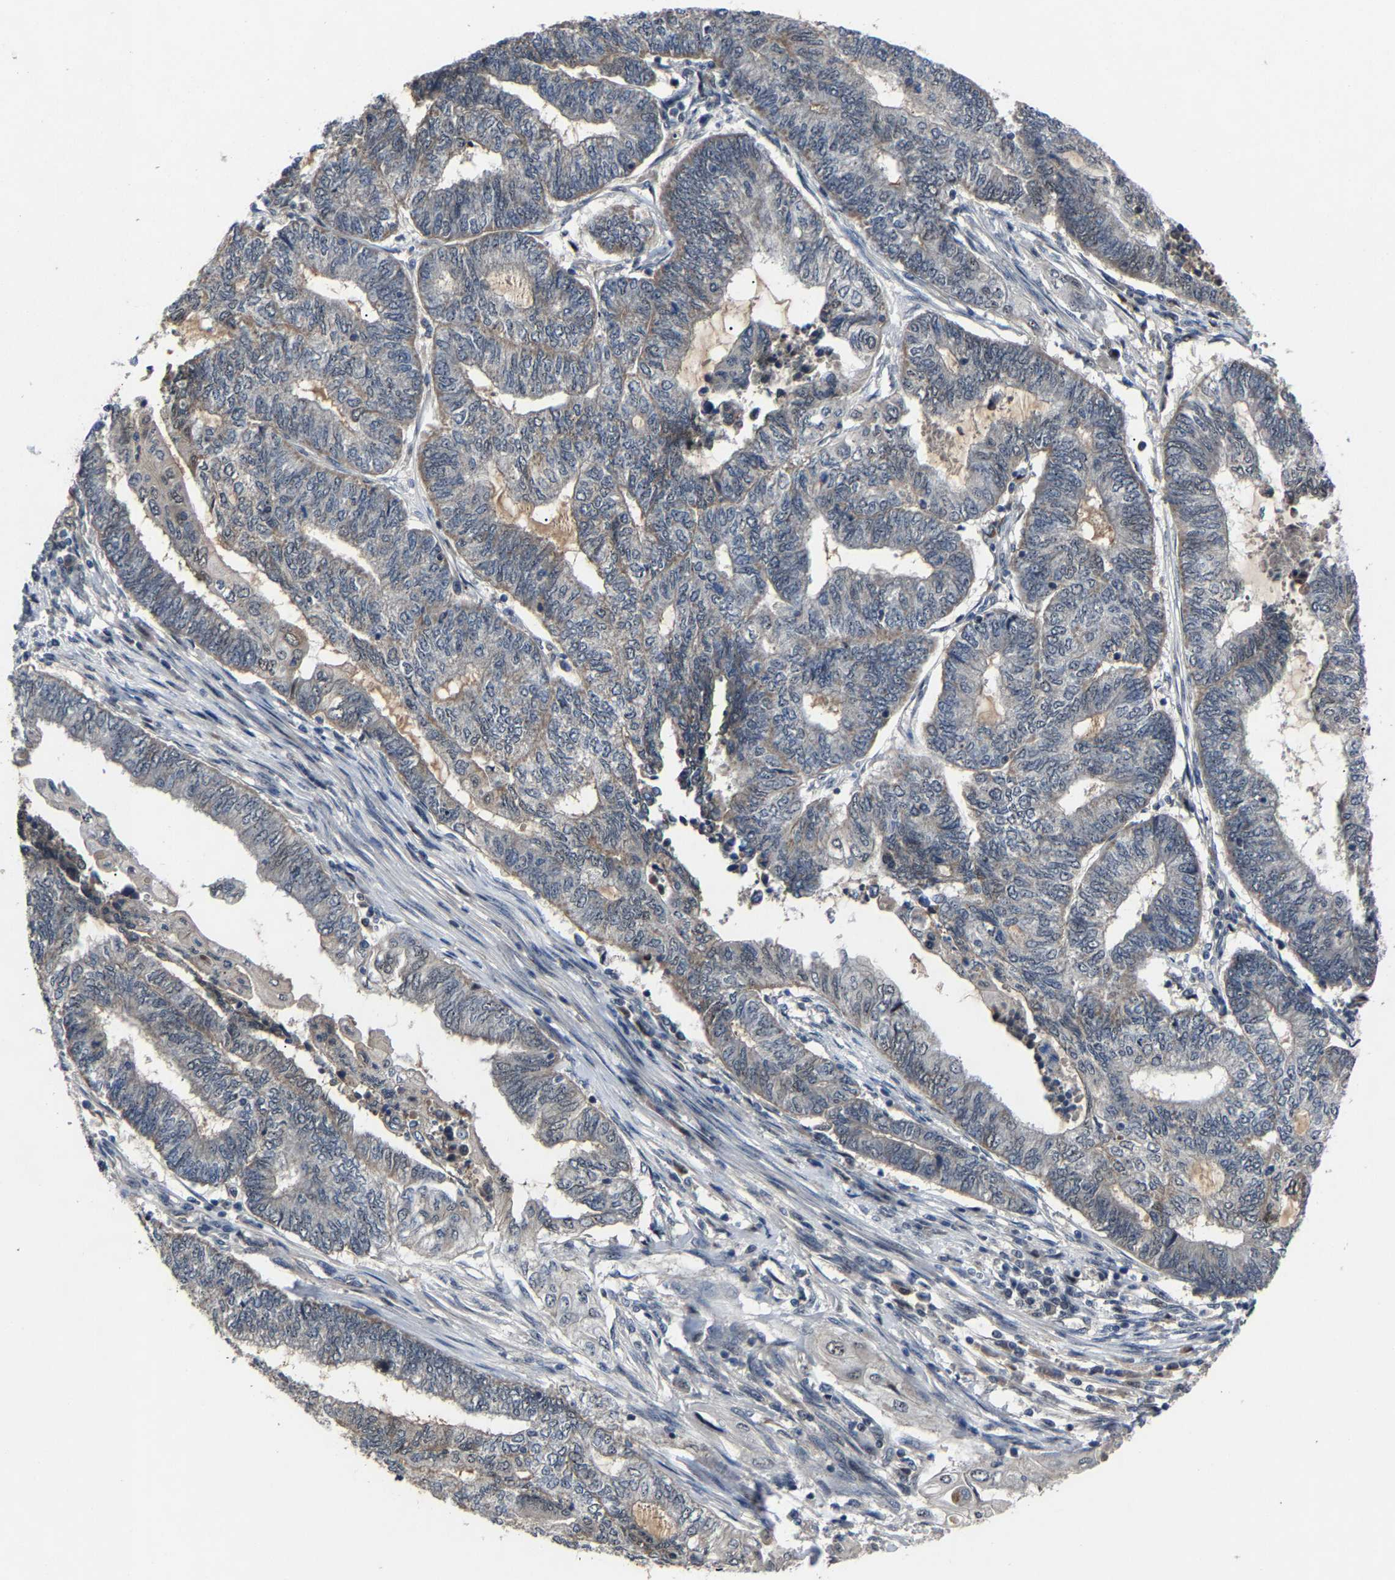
{"staining": {"intensity": "negative", "quantity": "none", "location": "none"}, "tissue": "endometrial cancer", "cell_type": "Tumor cells", "image_type": "cancer", "snomed": [{"axis": "morphology", "description": "Adenocarcinoma, NOS"}, {"axis": "topography", "description": "Uterus"}, {"axis": "topography", "description": "Endometrium"}], "caption": "Adenocarcinoma (endometrial) was stained to show a protein in brown. There is no significant positivity in tumor cells. (DAB immunohistochemistry (IHC) visualized using brightfield microscopy, high magnification).", "gene": "LSM8", "patient": {"sex": "female", "age": 70}}